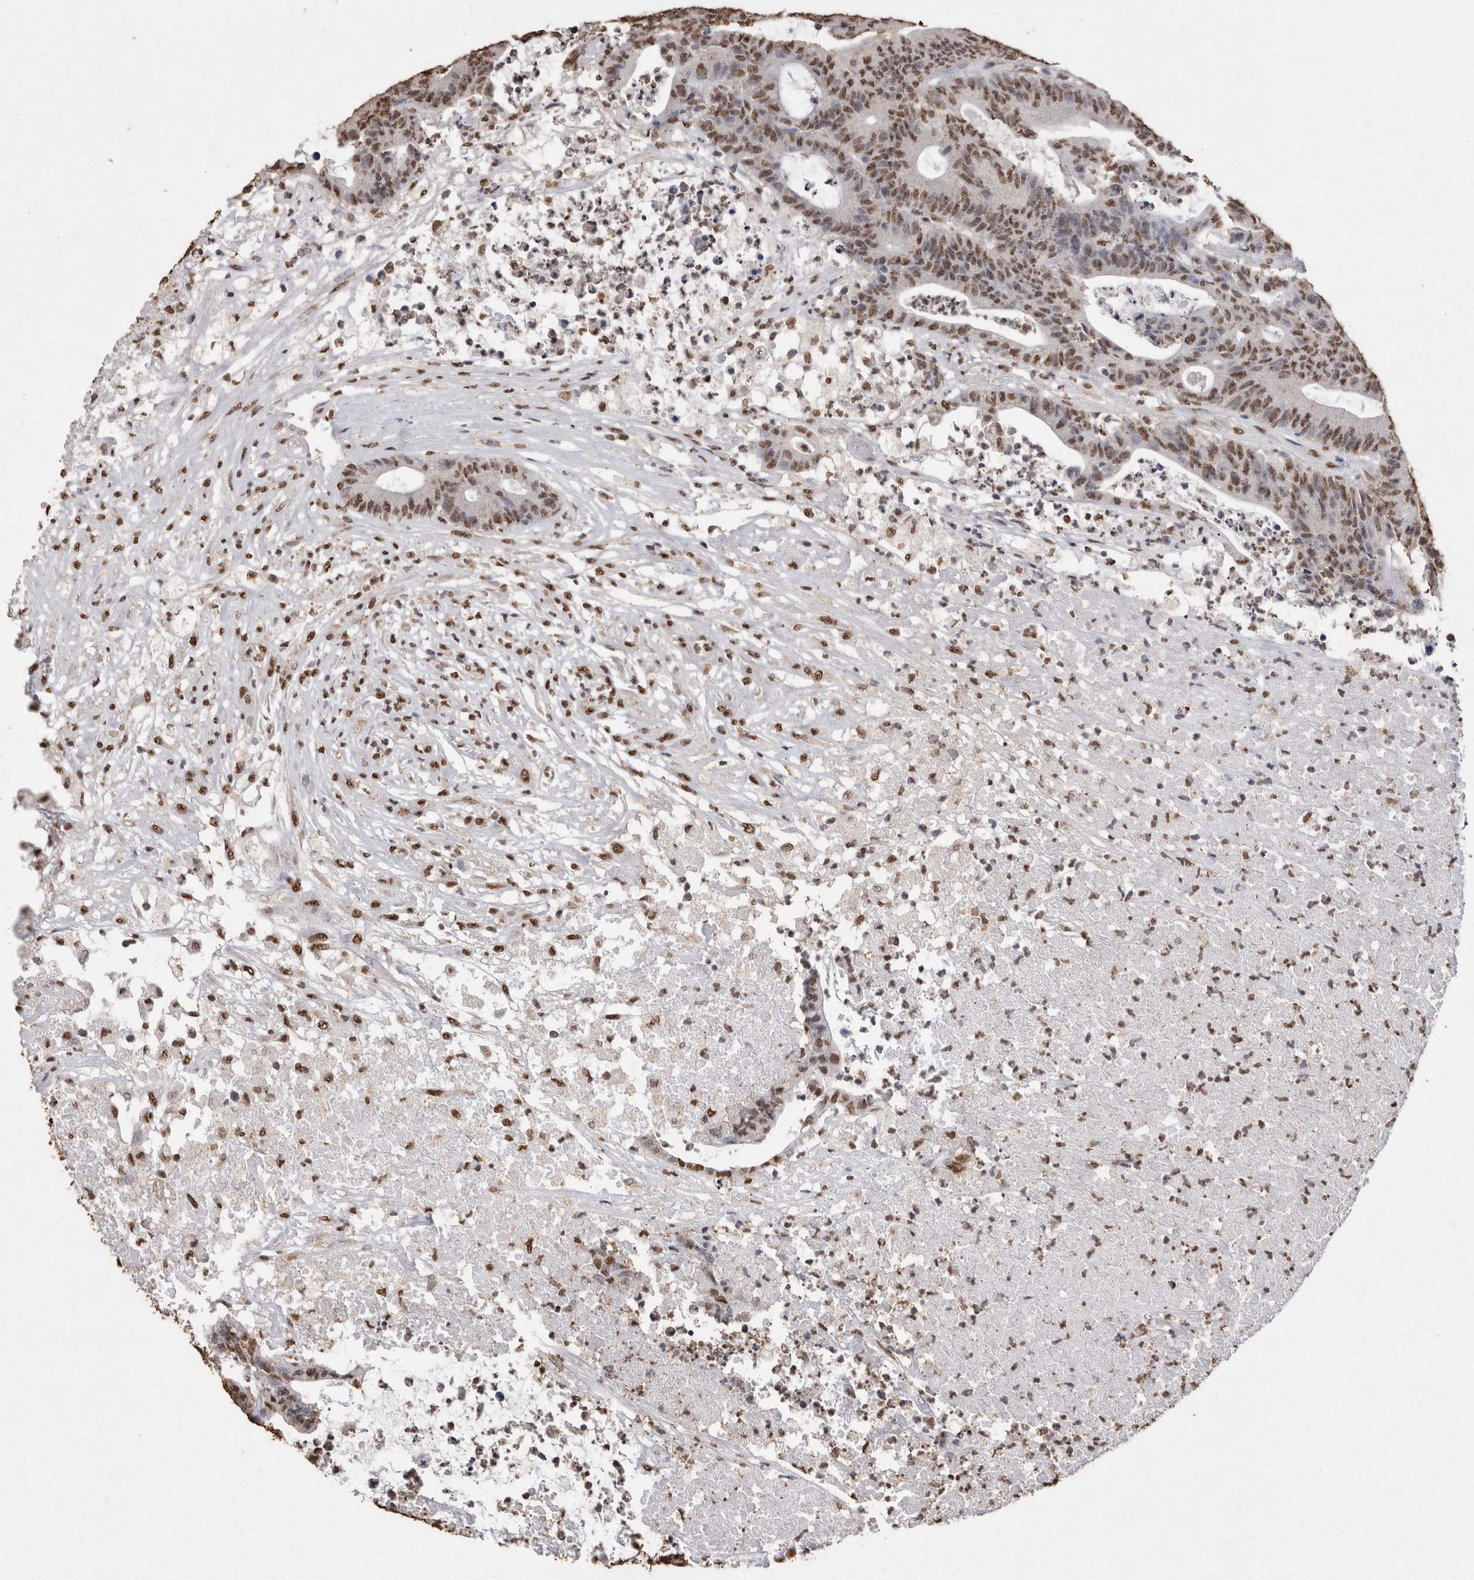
{"staining": {"intensity": "moderate", "quantity": ">75%", "location": "nuclear"}, "tissue": "colorectal cancer", "cell_type": "Tumor cells", "image_type": "cancer", "snomed": [{"axis": "morphology", "description": "Adenocarcinoma, NOS"}, {"axis": "topography", "description": "Colon"}], "caption": "This image shows adenocarcinoma (colorectal) stained with immunohistochemistry (IHC) to label a protein in brown. The nuclear of tumor cells show moderate positivity for the protein. Nuclei are counter-stained blue.", "gene": "NTHL1", "patient": {"sex": "female", "age": 84}}